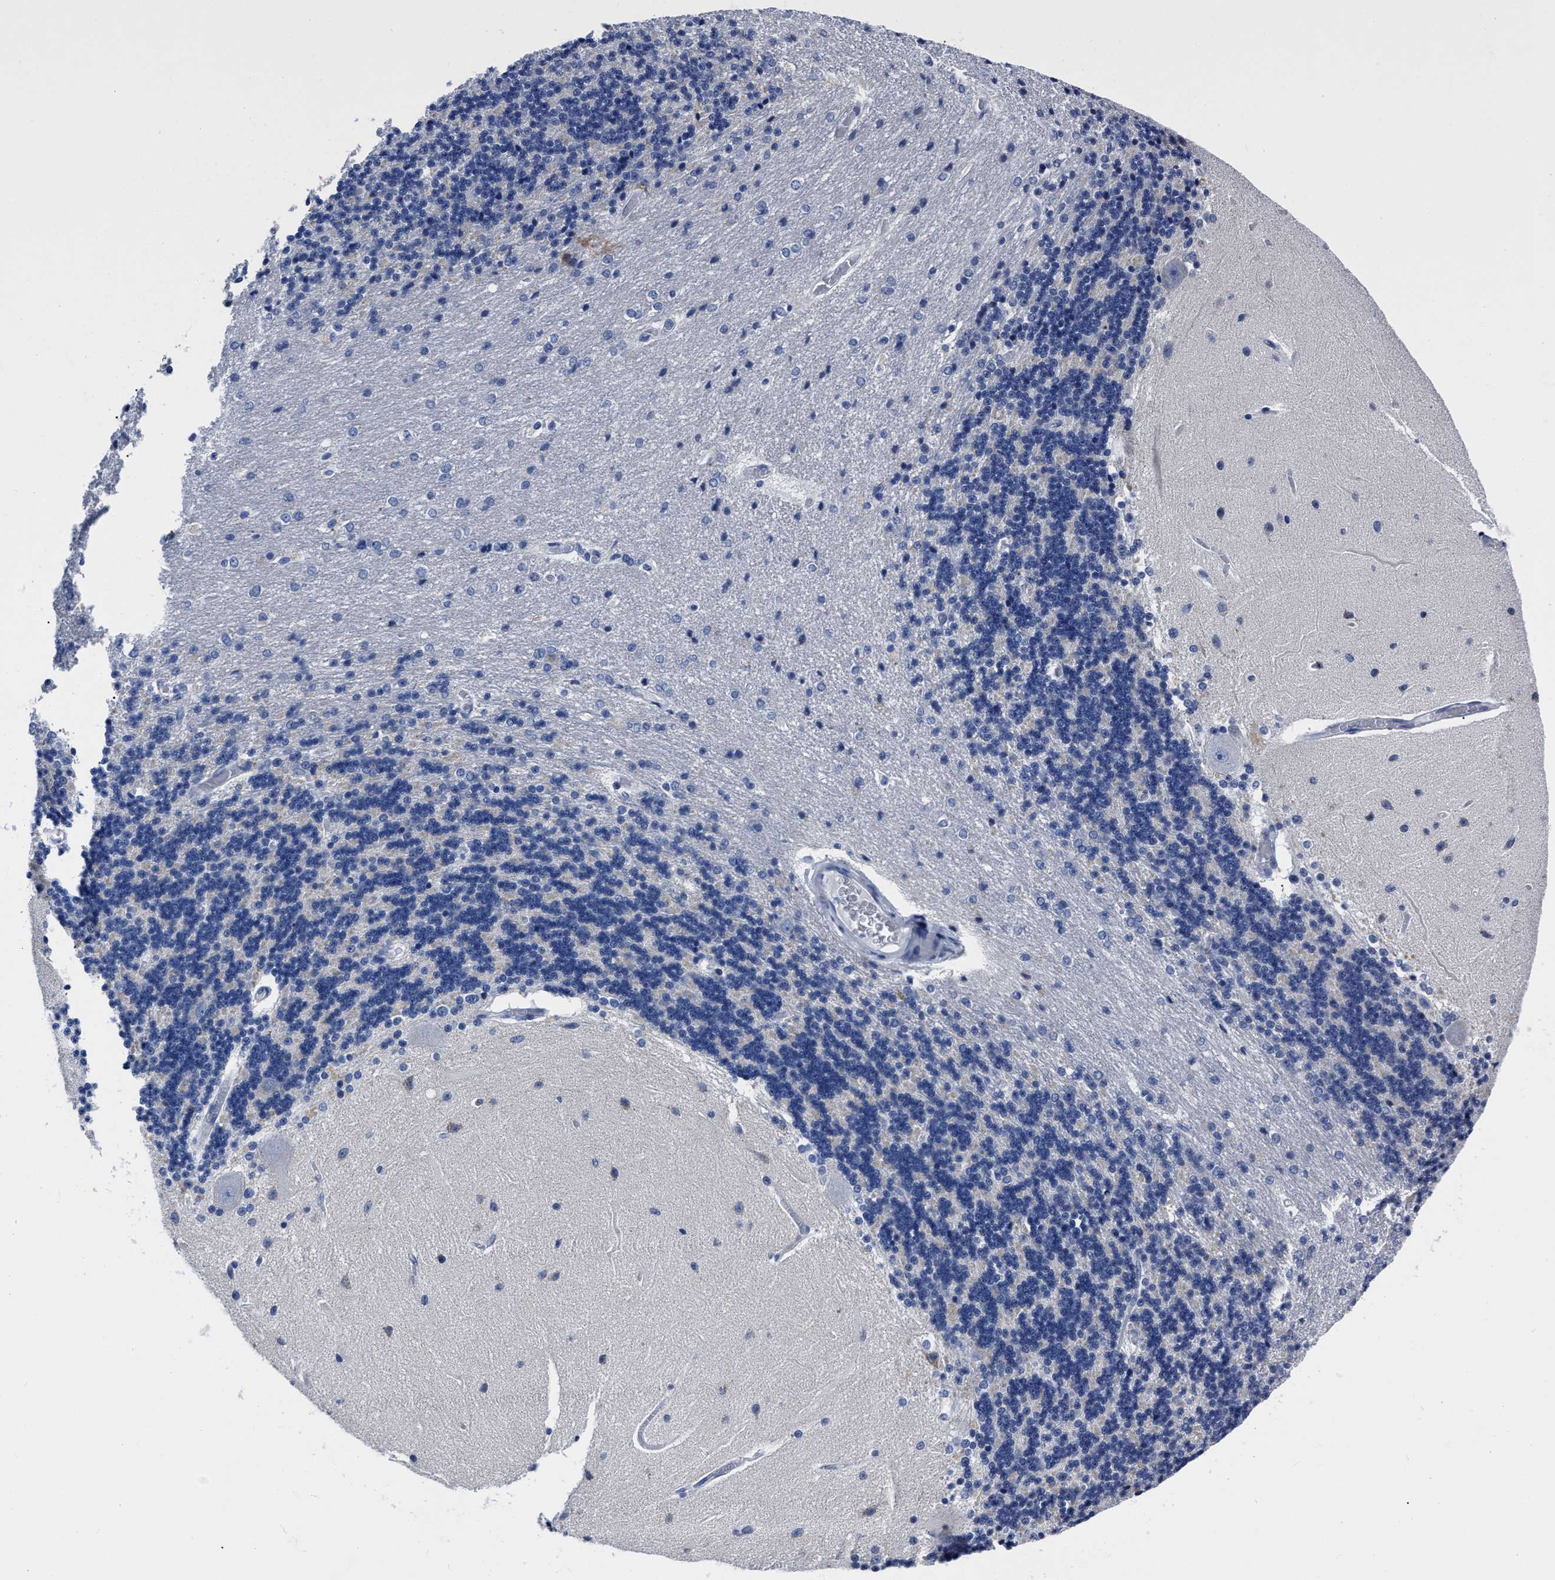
{"staining": {"intensity": "moderate", "quantity": "<25%", "location": "cytoplasmic/membranous"}, "tissue": "cerebellum", "cell_type": "Cells in granular layer", "image_type": "normal", "snomed": [{"axis": "morphology", "description": "Normal tissue, NOS"}, {"axis": "topography", "description": "Cerebellum"}], "caption": "Brown immunohistochemical staining in normal cerebellum displays moderate cytoplasmic/membranous expression in approximately <25% of cells in granular layer.", "gene": "MOV10L1", "patient": {"sex": "female", "age": 54}}